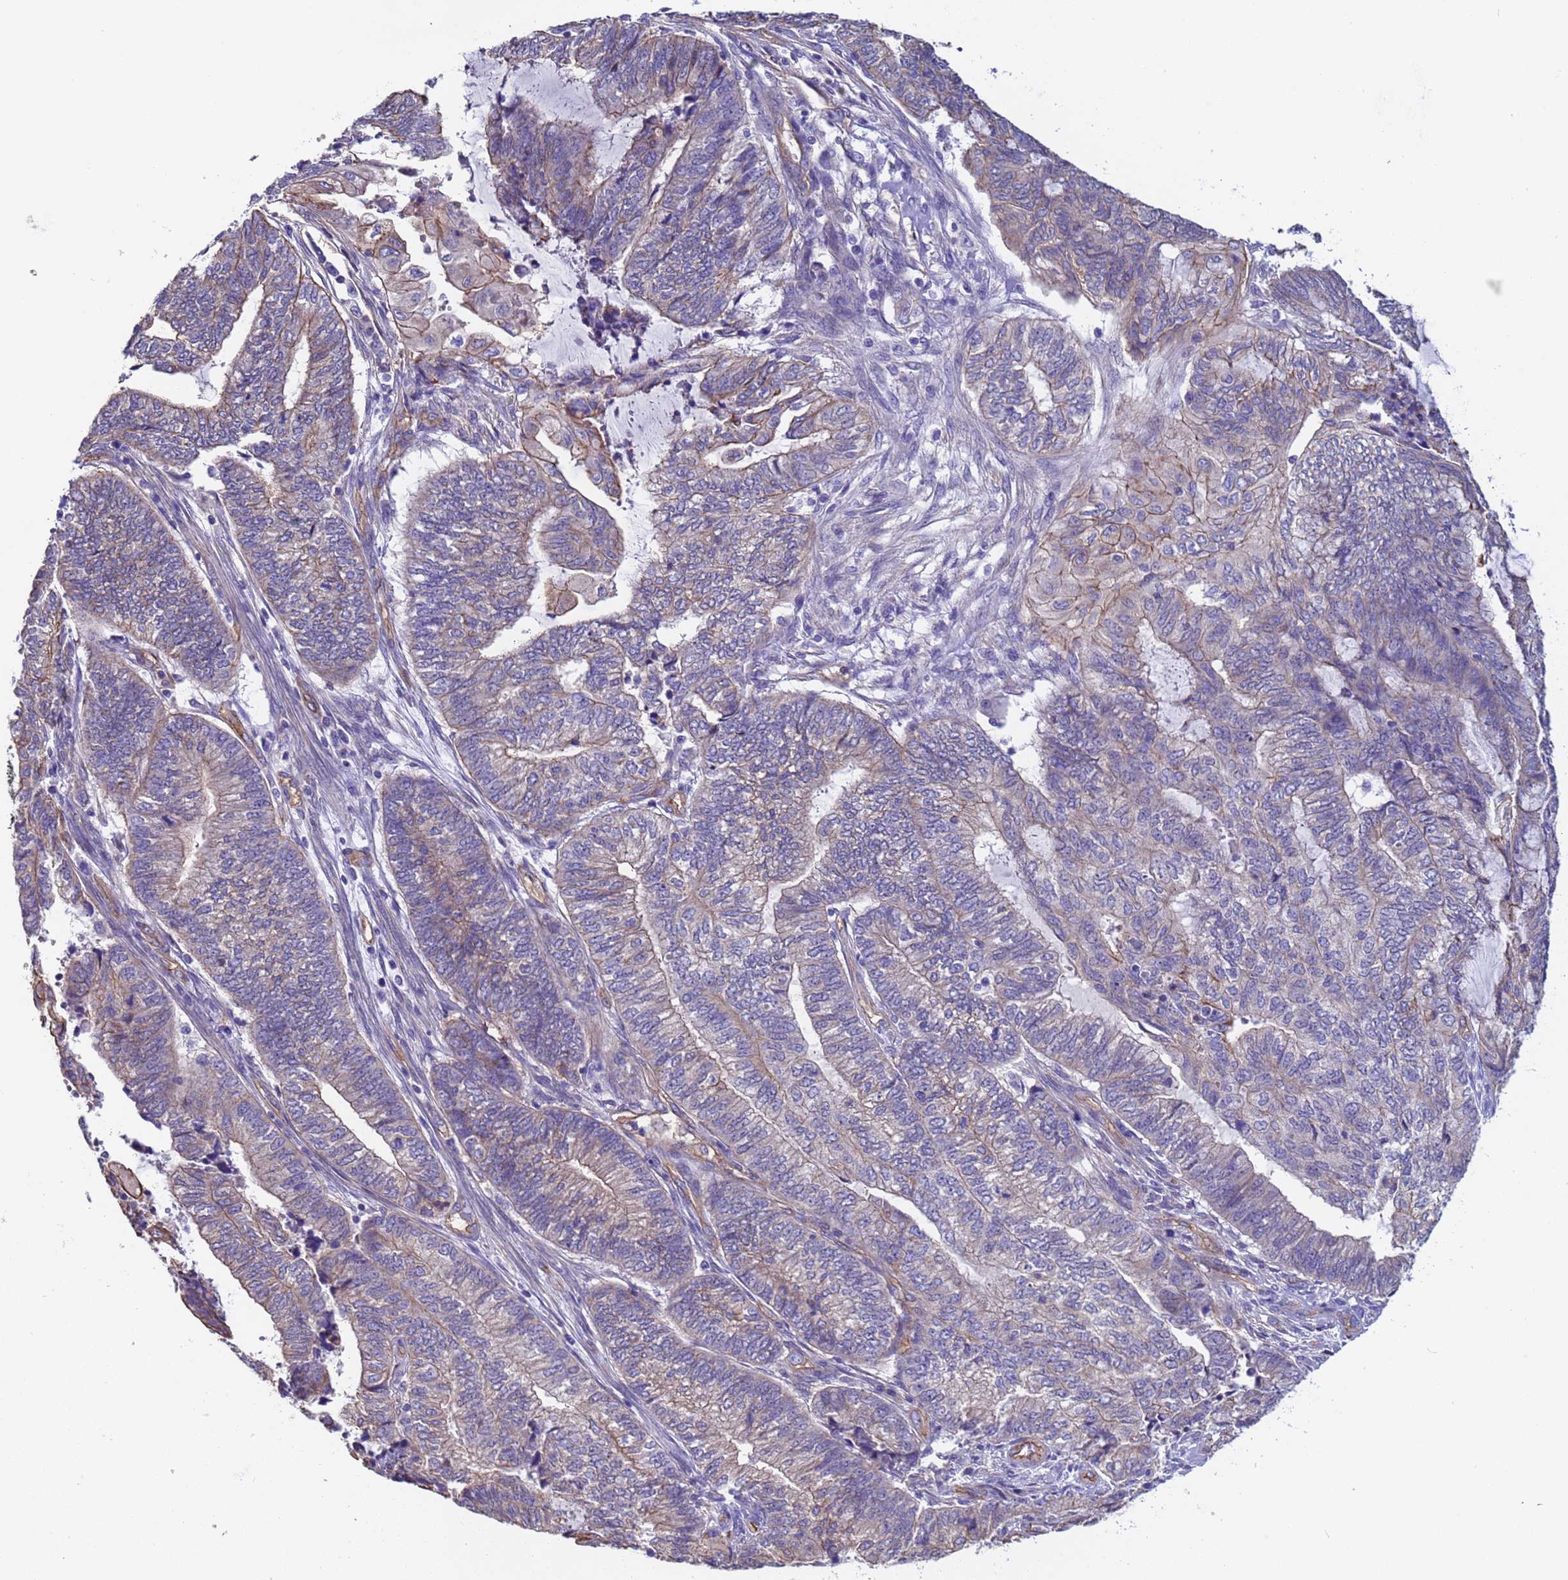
{"staining": {"intensity": "moderate", "quantity": "25%-75%", "location": "cytoplasmic/membranous"}, "tissue": "endometrial cancer", "cell_type": "Tumor cells", "image_type": "cancer", "snomed": [{"axis": "morphology", "description": "Adenocarcinoma, NOS"}, {"axis": "topography", "description": "Uterus"}, {"axis": "topography", "description": "Endometrium"}], "caption": "Human adenocarcinoma (endometrial) stained with a brown dye shows moderate cytoplasmic/membranous positive staining in about 25%-75% of tumor cells.", "gene": "ZNF248", "patient": {"sex": "female", "age": 70}}